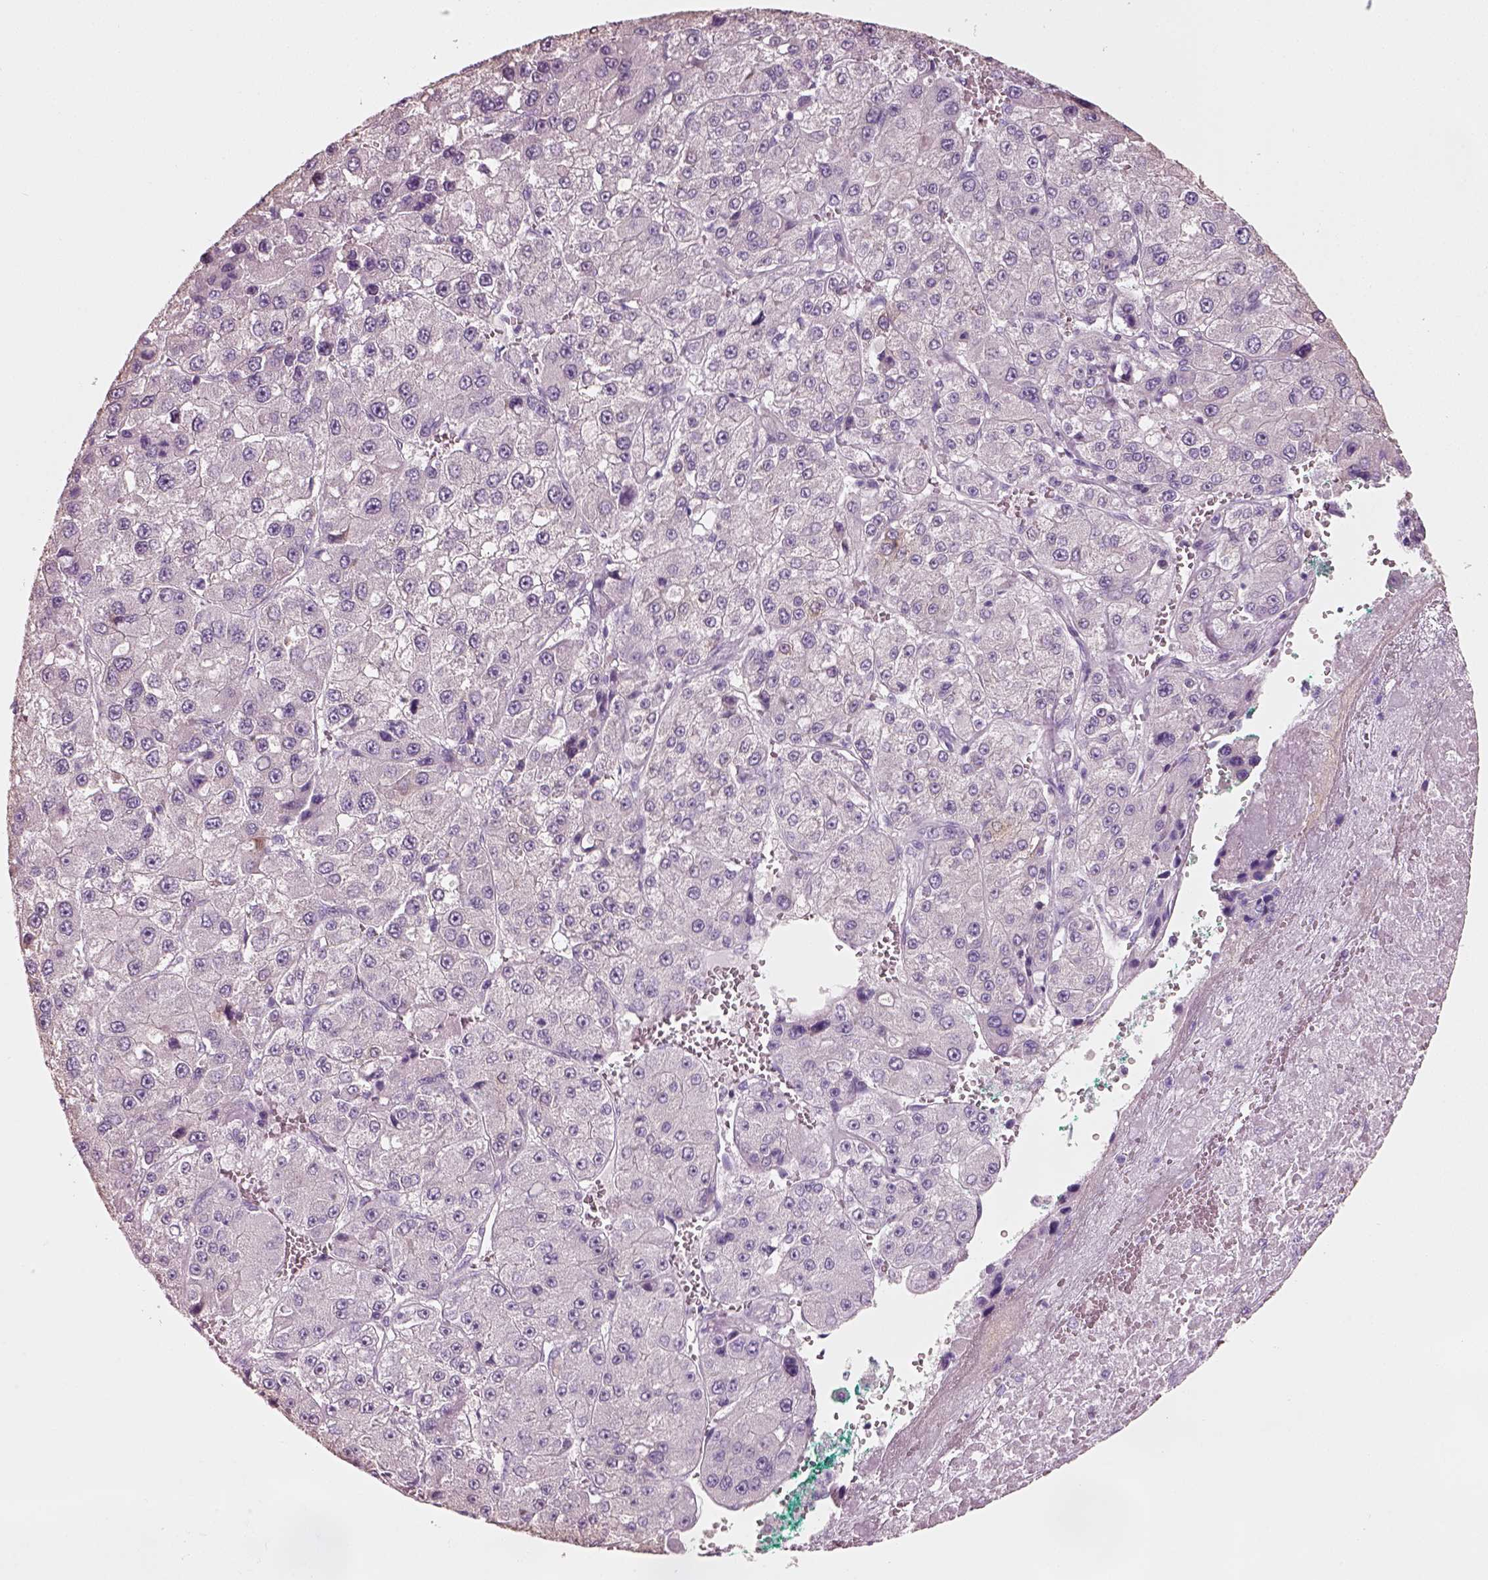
{"staining": {"intensity": "negative", "quantity": "none", "location": "none"}, "tissue": "liver cancer", "cell_type": "Tumor cells", "image_type": "cancer", "snomed": [{"axis": "morphology", "description": "Carcinoma, Hepatocellular, NOS"}, {"axis": "topography", "description": "Liver"}], "caption": "An image of human liver hepatocellular carcinoma is negative for staining in tumor cells.", "gene": "PNOC", "patient": {"sex": "female", "age": 73}}